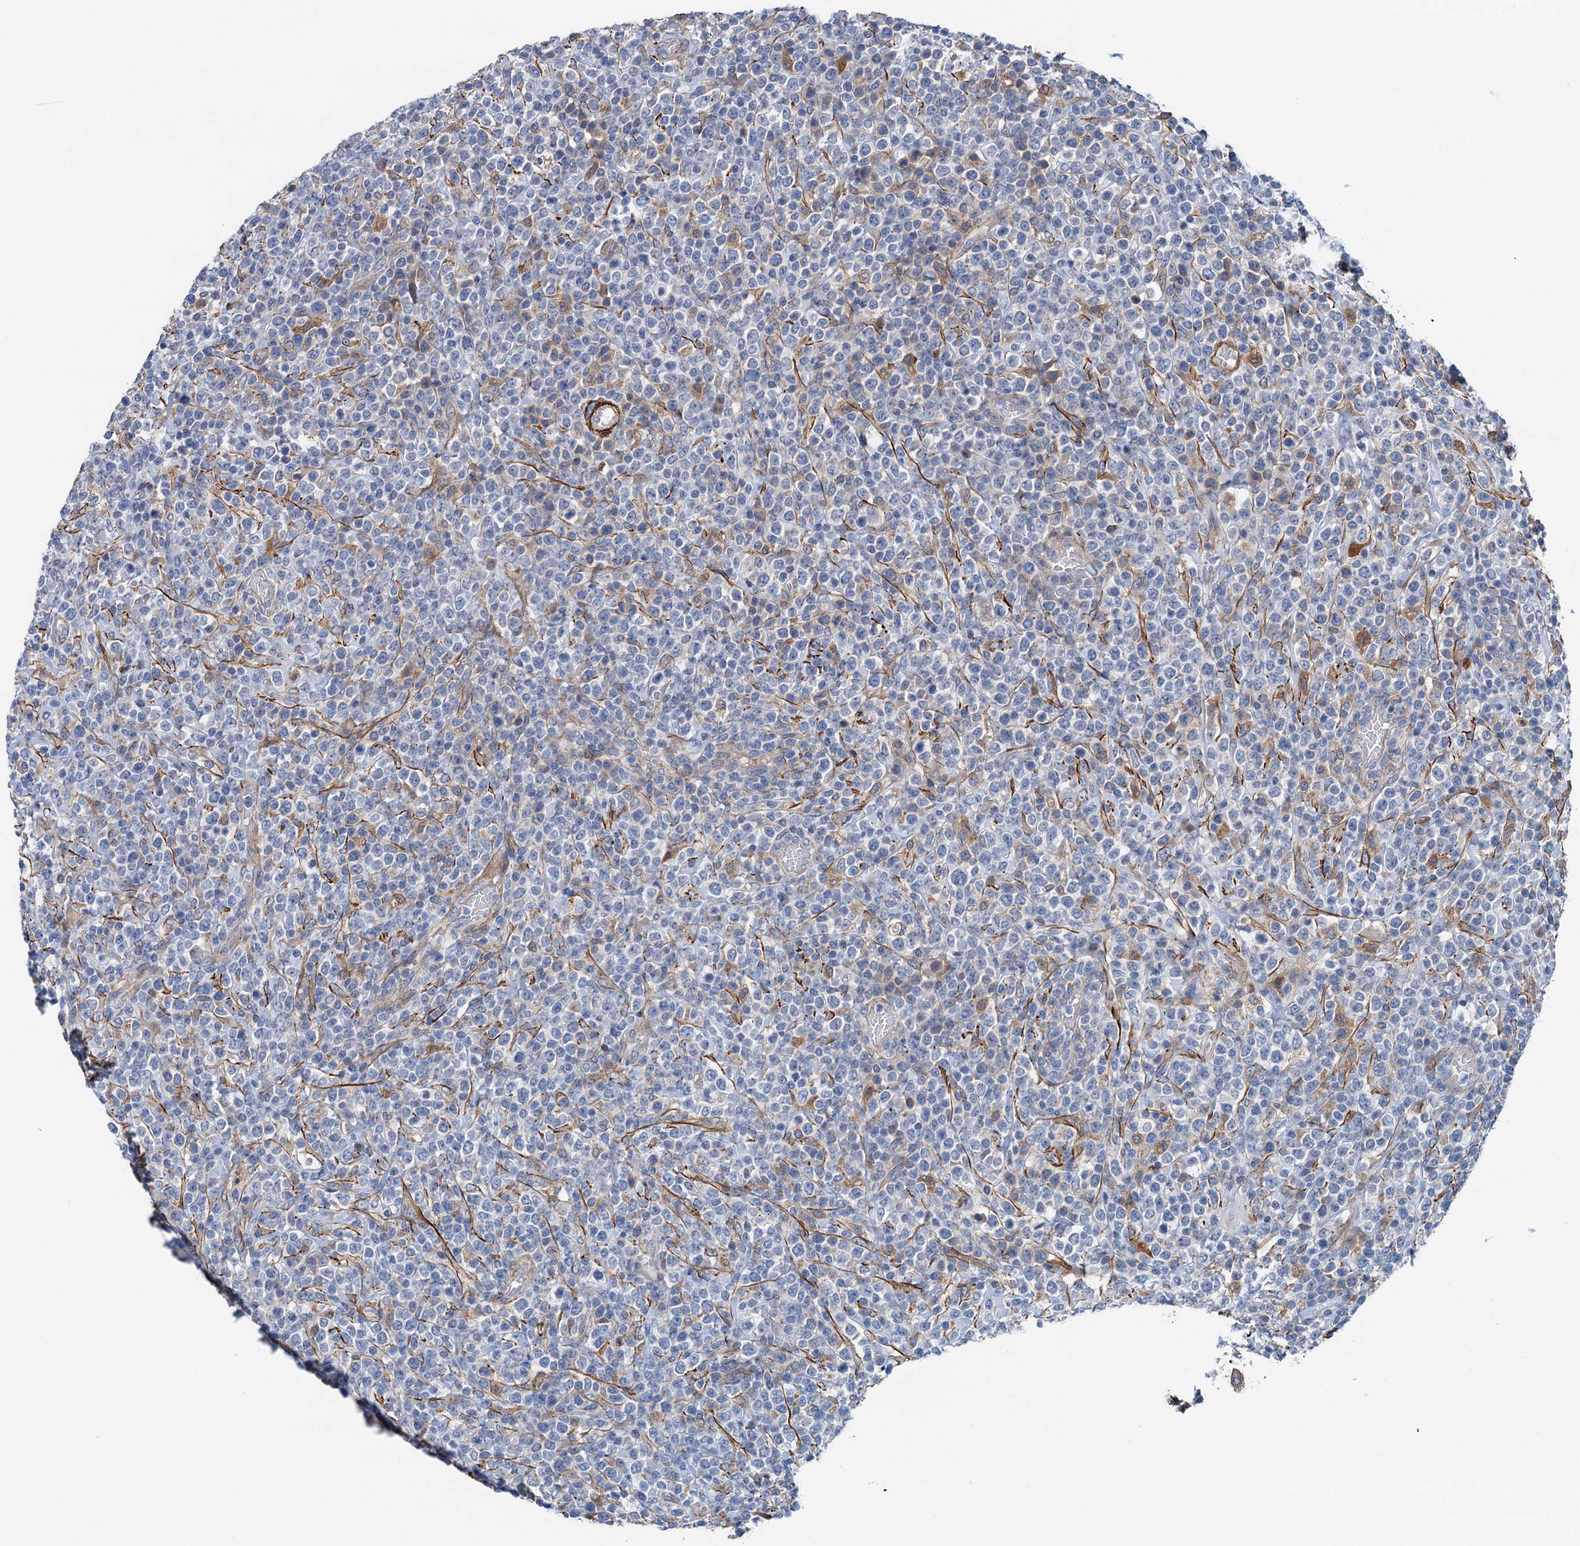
{"staining": {"intensity": "negative", "quantity": "none", "location": "none"}, "tissue": "lymphoma", "cell_type": "Tumor cells", "image_type": "cancer", "snomed": [{"axis": "morphology", "description": "Malignant lymphoma, non-Hodgkin's type, High grade"}, {"axis": "topography", "description": "Colon"}], "caption": "Image shows no protein staining in tumor cells of malignant lymphoma, non-Hodgkin's type (high-grade) tissue.", "gene": "CSTPP1", "patient": {"sex": "female", "age": 53}}